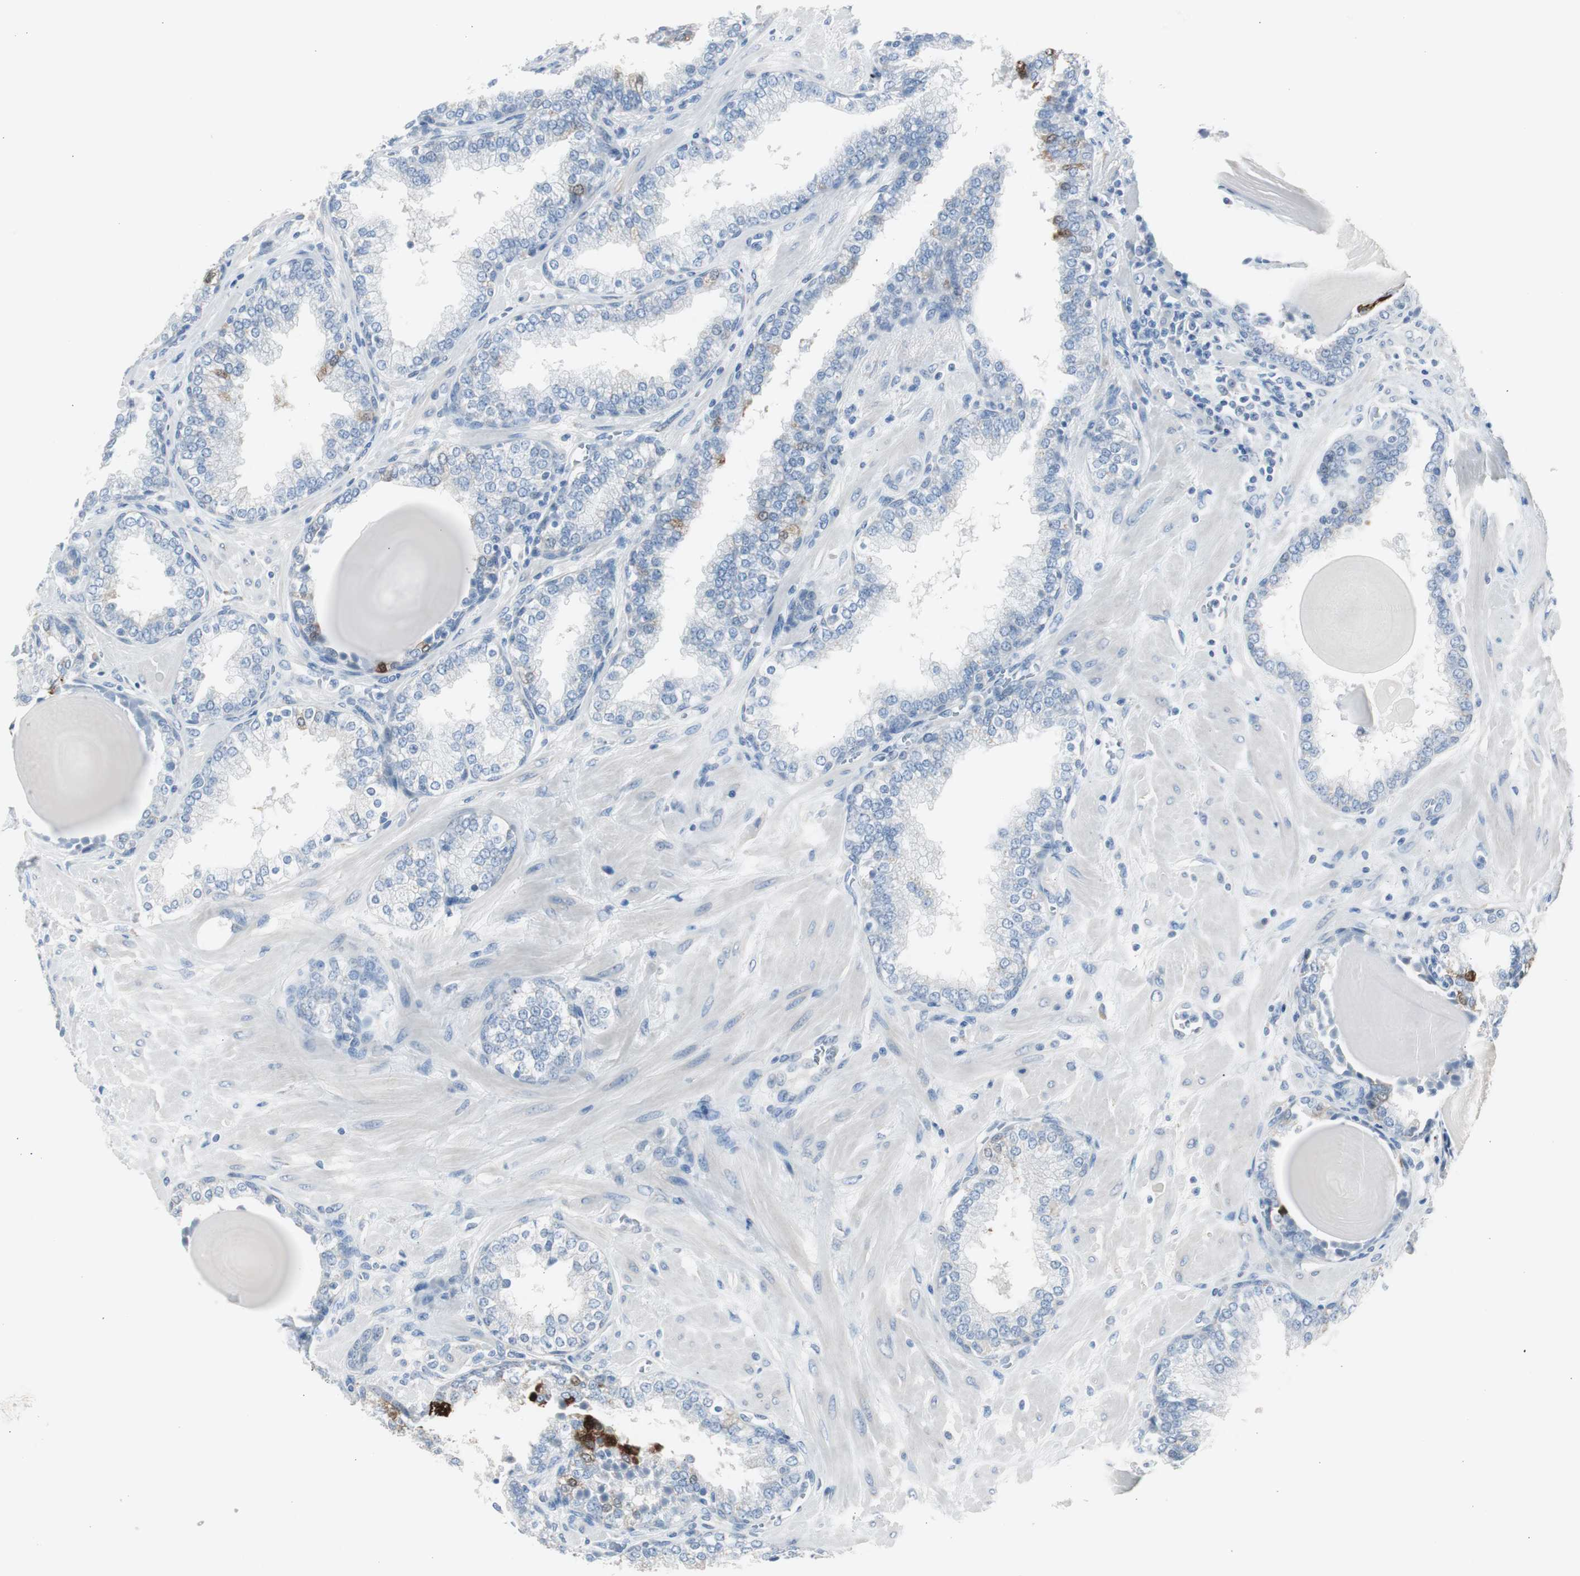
{"staining": {"intensity": "negative", "quantity": "none", "location": "none"}, "tissue": "prostate", "cell_type": "Glandular cells", "image_type": "normal", "snomed": [{"axis": "morphology", "description": "Normal tissue, NOS"}, {"axis": "topography", "description": "Prostate"}], "caption": "DAB immunohistochemical staining of normal prostate demonstrates no significant positivity in glandular cells.", "gene": "S100A7A", "patient": {"sex": "male", "age": 51}}